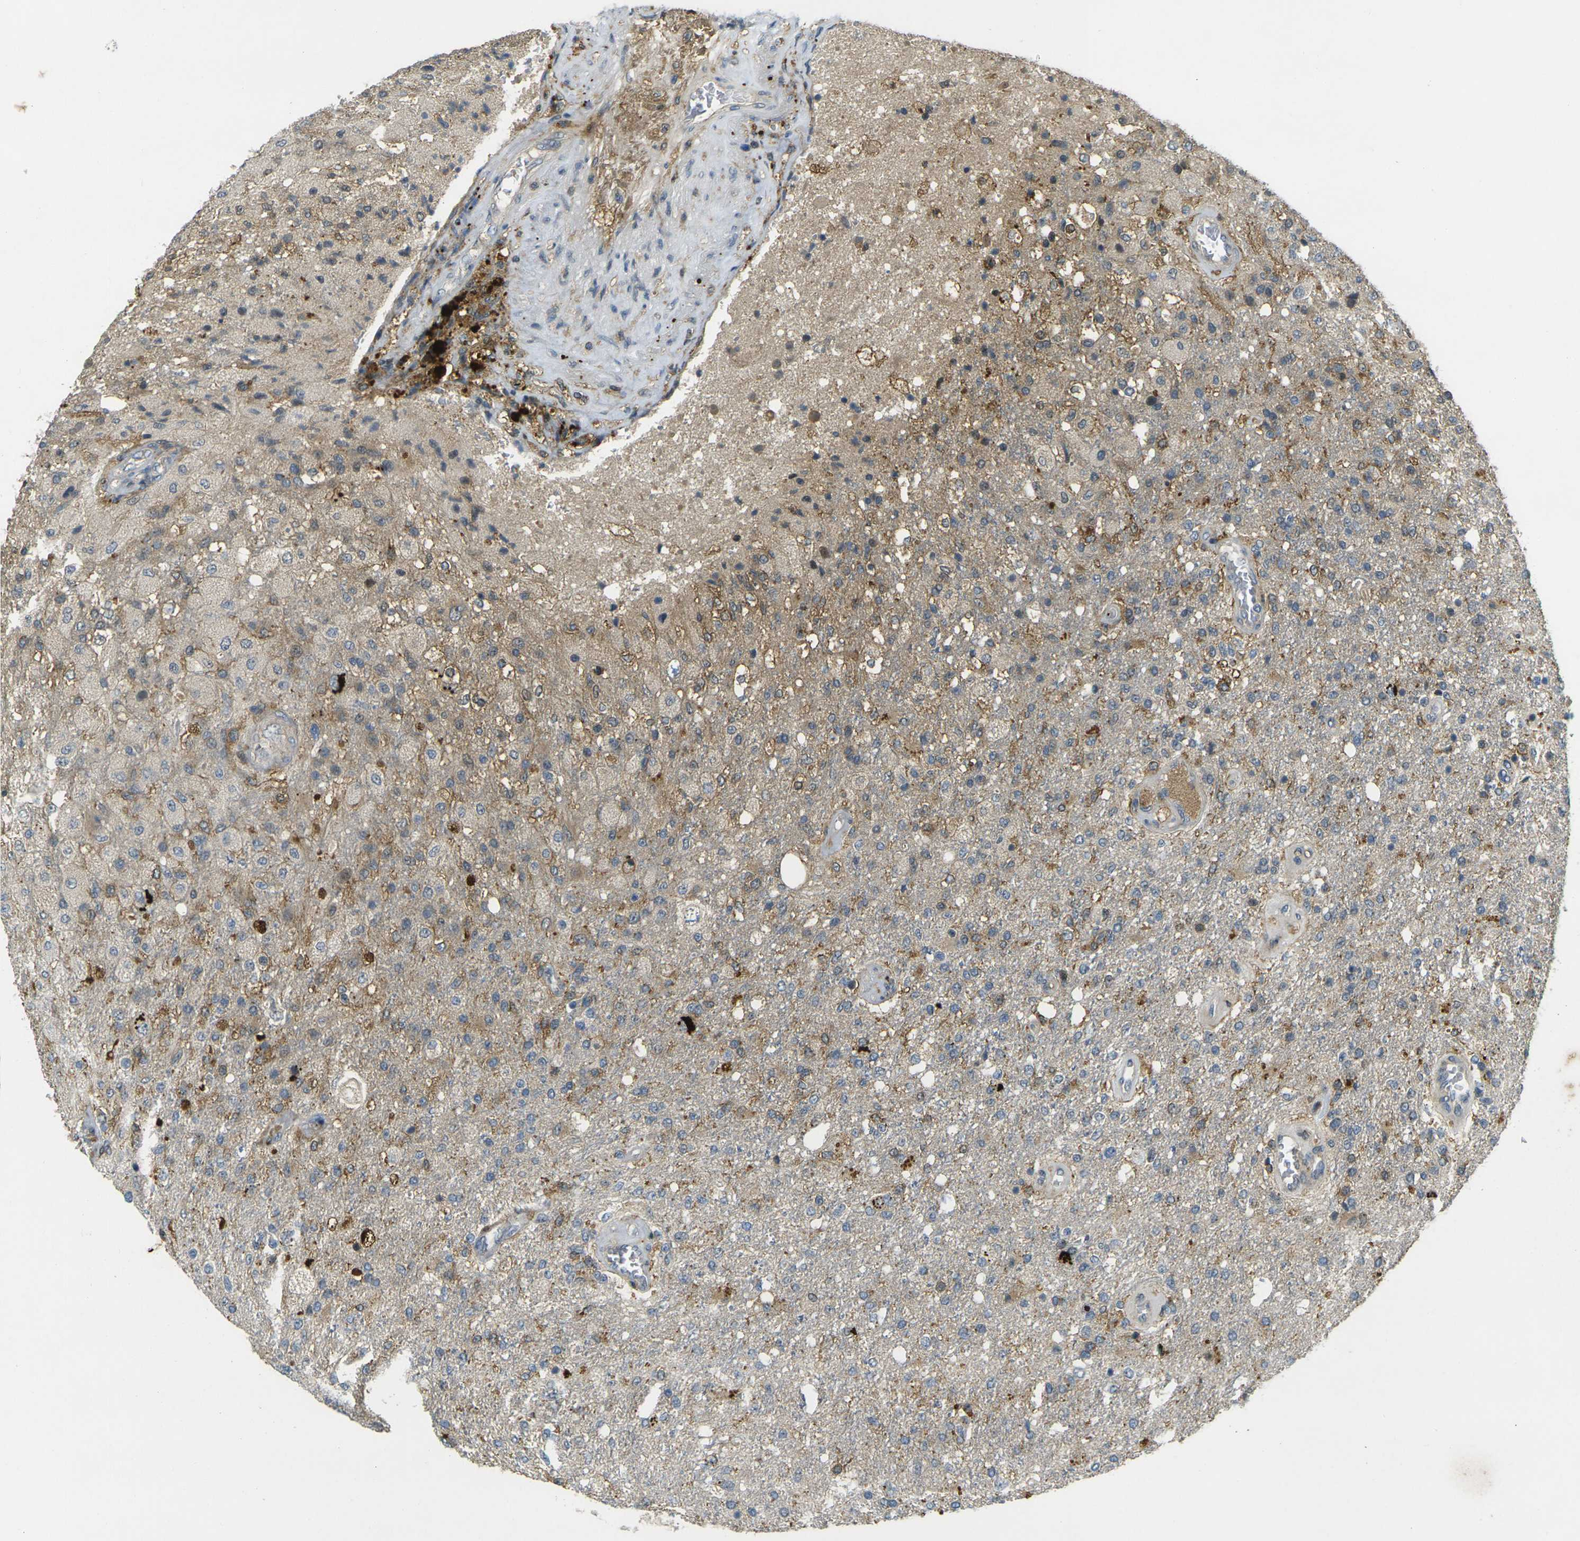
{"staining": {"intensity": "moderate", "quantity": "25%-75%", "location": "cytoplasmic/membranous"}, "tissue": "glioma", "cell_type": "Tumor cells", "image_type": "cancer", "snomed": [{"axis": "morphology", "description": "Normal tissue, NOS"}, {"axis": "morphology", "description": "Glioma, malignant, High grade"}, {"axis": "topography", "description": "Cerebral cortex"}], "caption": "Immunohistochemistry (IHC) of malignant glioma (high-grade) reveals medium levels of moderate cytoplasmic/membranous positivity in approximately 25%-75% of tumor cells. (Stains: DAB in brown, nuclei in blue, Microscopy: brightfield microscopy at high magnification).", "gene": "PIGL", "patient": {"sex": "male", "age": 77}}